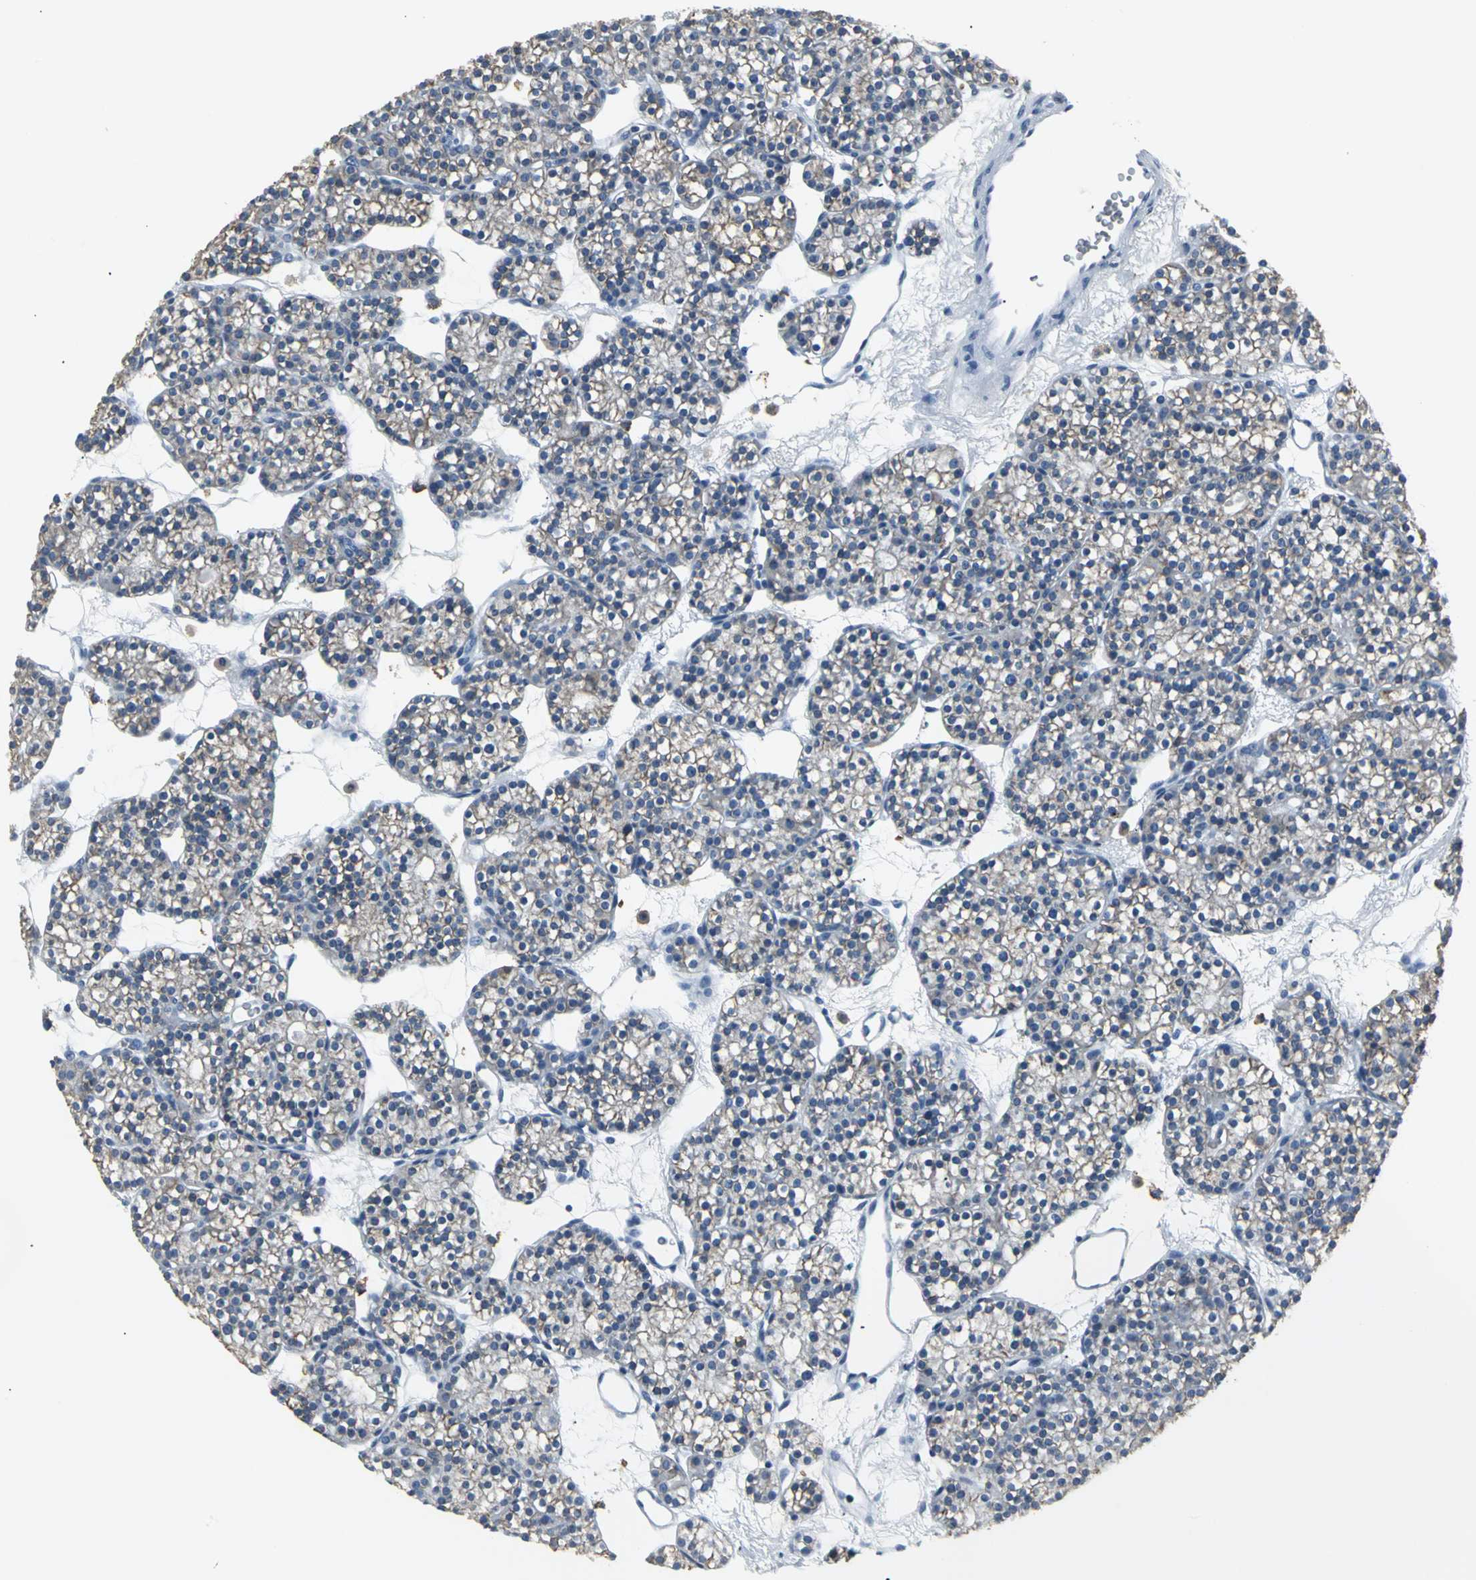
{"staining": {"intensity": "weak", "quantity": ">75%", "location": "cytoplasmic/membranous"}, "tissue": "parathyroid gland", "cell_type": "Glandular cells", "image_type": "normal", "snomed": [{"axis": "morphology", "description": "Normal tissue, NOS"}, {"axis": "topography", "description": "Parathyroid gland"}], "caption": "Immunohistochemistry micrograph of benign parathyroid gland stained for a protein (brown), which reveals low levels of weak cytoplasmic/membranous positivity in approximately >75% of glandular cells.", "gene": "IQGAP2", "patient": {"sex": "female", "age": 64}}